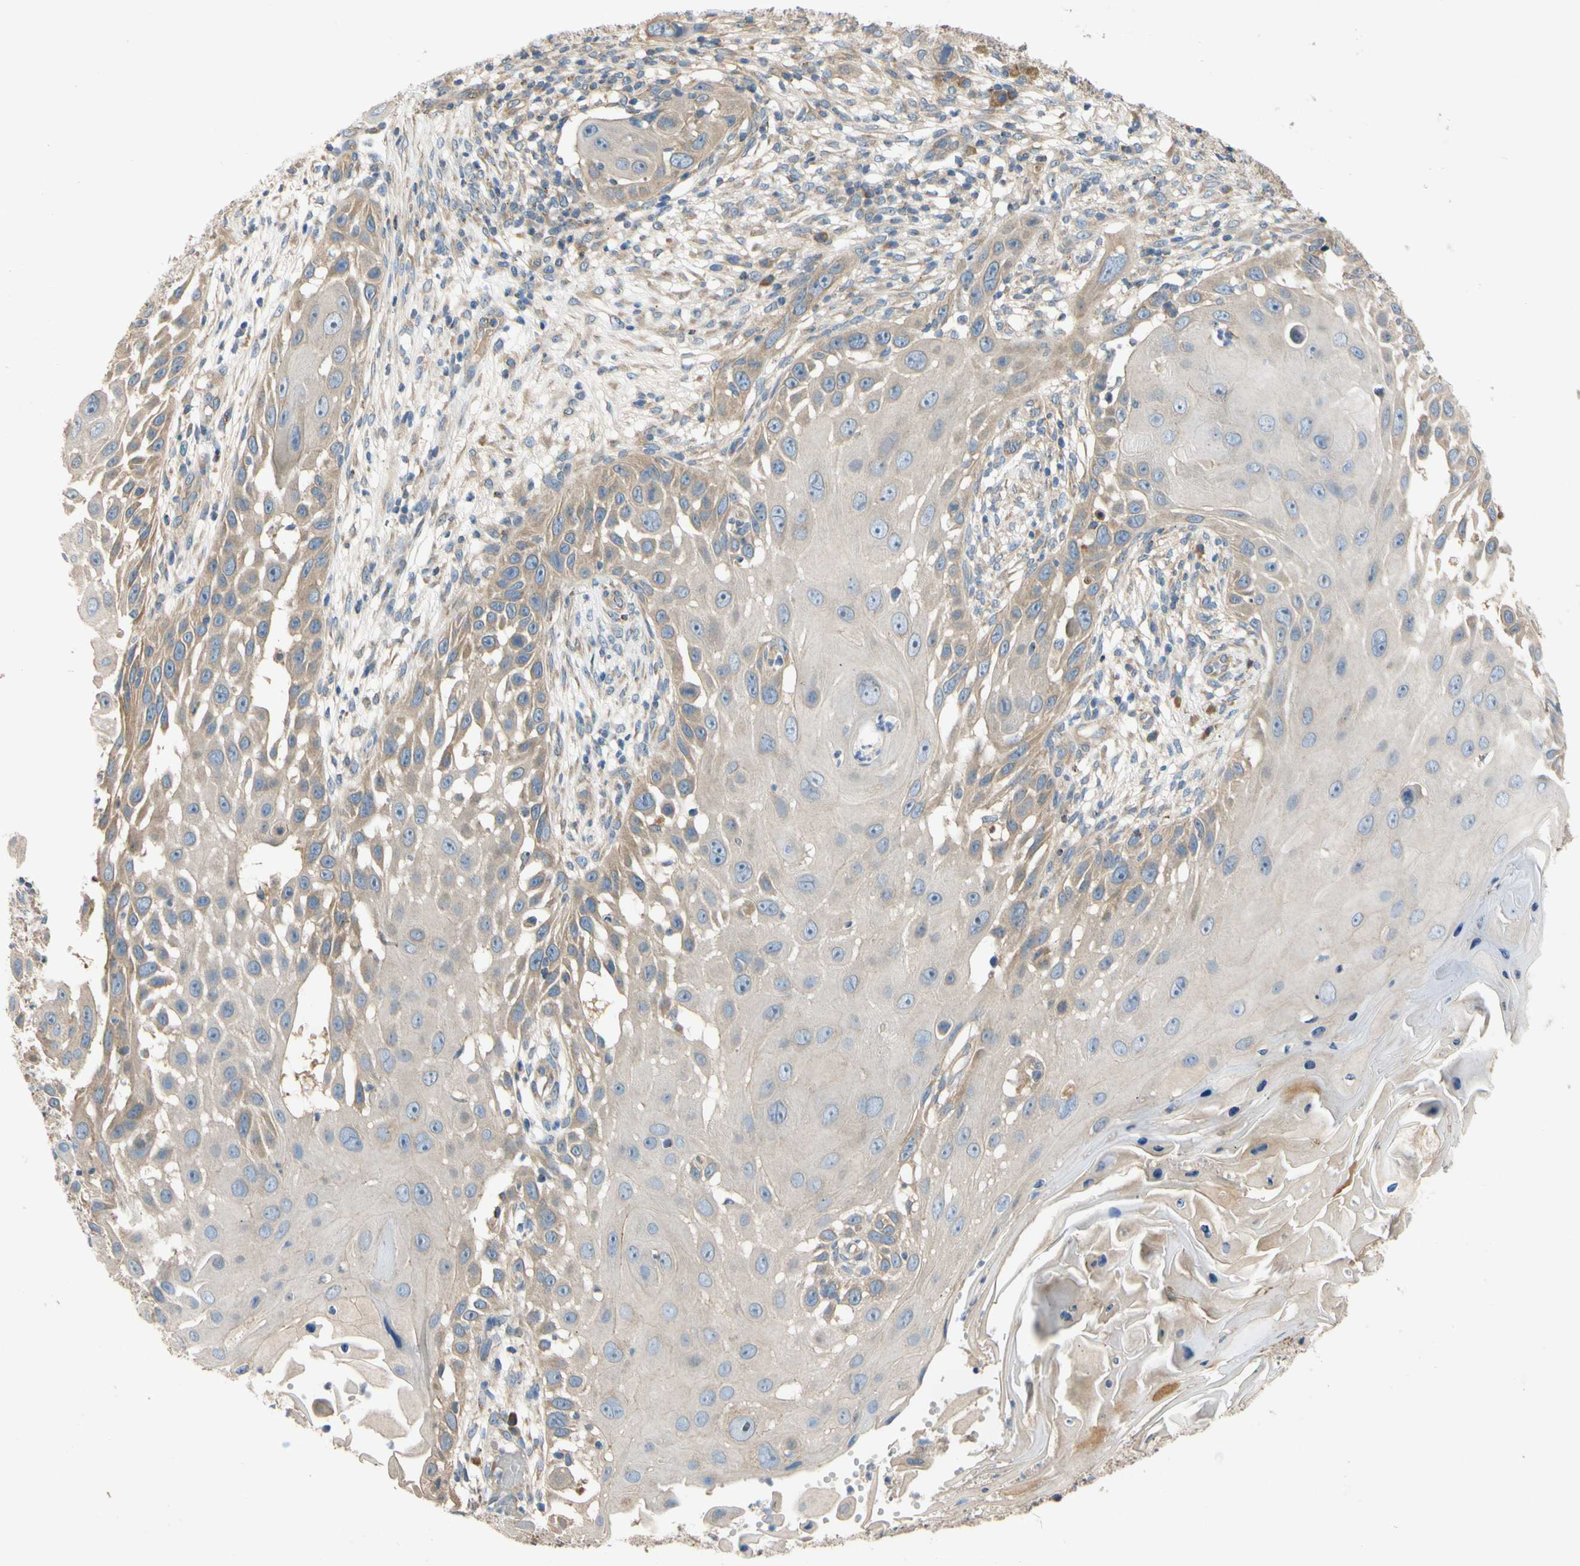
{"staining": {"intensity": "moderate", "quantity": "25%-75%", "location": "cytoplasmic/membranous"}, "tissue": "skin cancer", "cell_type": "Tumor cells", "image_type": "cancer", "snomed": [{"axis": "morphology", "description": "Squamous cell carcinoma, NOS"}, {"axis": "topography", "description": "Skin"}], "caption": "DAB immunohistochemical staining of skin cancer displays moderate cytoplasmic/membranous protein expression in approximately 25%-75% of tumor cells.", "gene": "MBTPS2", "patient": {"sex": "female", "age": 44}}